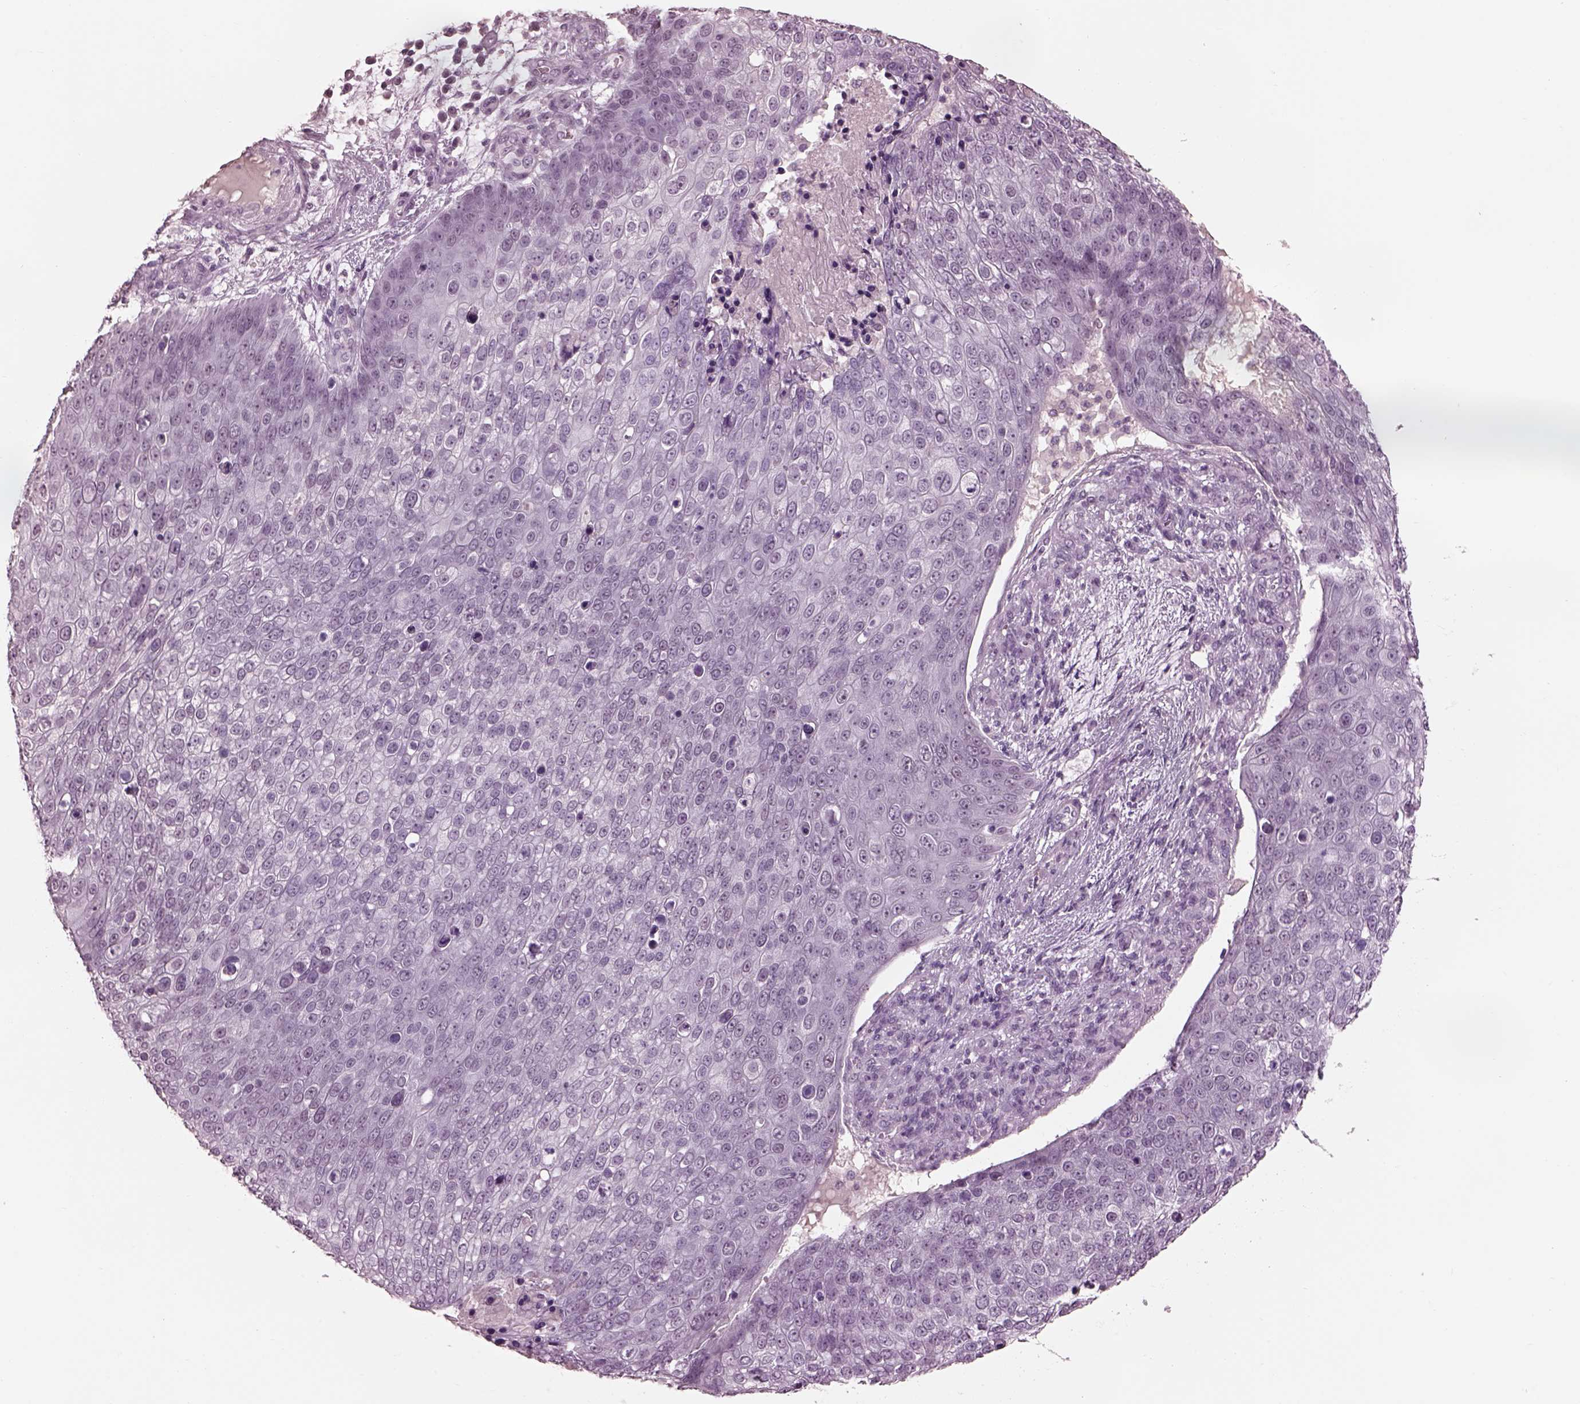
{"staining": {"intensity": "negative", "quantity": "none", "location": "none"}, "tissue": "skin cancer", "cell_type": "Tumor cells", "image_type": "cancer", "snomed": [{"axis": "morphology", "description": "Squamous cell carcinoma, NOS"}, {"axis": "topography", "description": "Skin"}], "caption": "Tumor cells show no significant expression in squamous cell carcinoma (skin).", "gene": "GARIN4", "patient": {"sex": "male", "age": 71}}